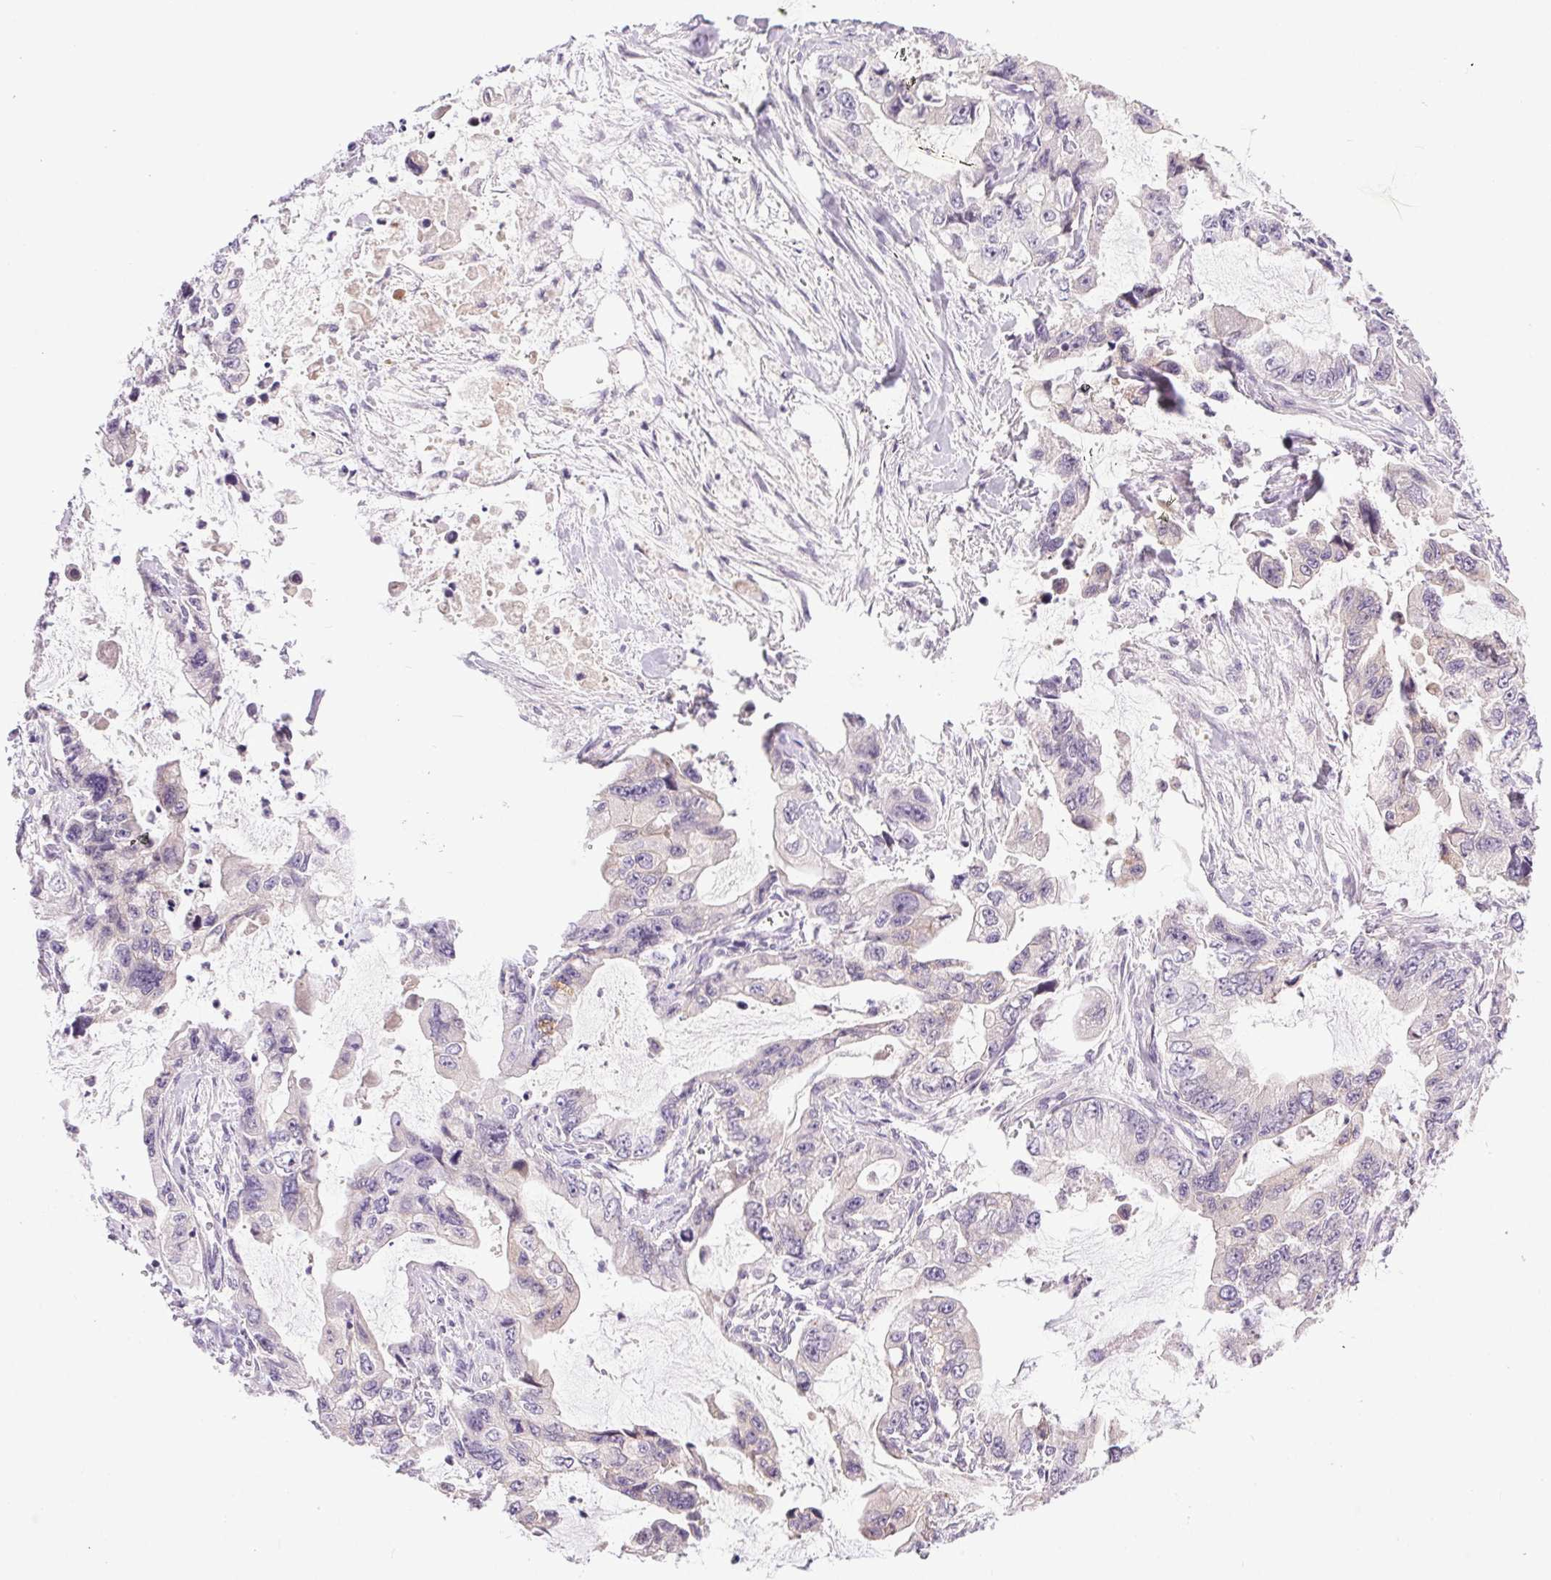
{"staining": {"intensity": "negative", "quantity": "none", "location": "none"}, "tissue": "stomach cancer", "cell_type": "Tumor cells", "image_type": "cancer", "snomed": [{"axis": "morphology", "description": "Adenocarcinoma, NOS"}, {"axis": "topography", "description": "Pancreas"}, {"axis": "topography", "description": "Stomach, upper"}, {"axis": "topography", "description": "Stomach"}], "caption": "DAB (3,3'-diaminobenzidine) immunohistochemical staining of human stomach cancer (adenocarcinoma) displays no significant staining in tumor cells.", "gene": "SYT11", "patient": {"sex": "male", "age": 77}}